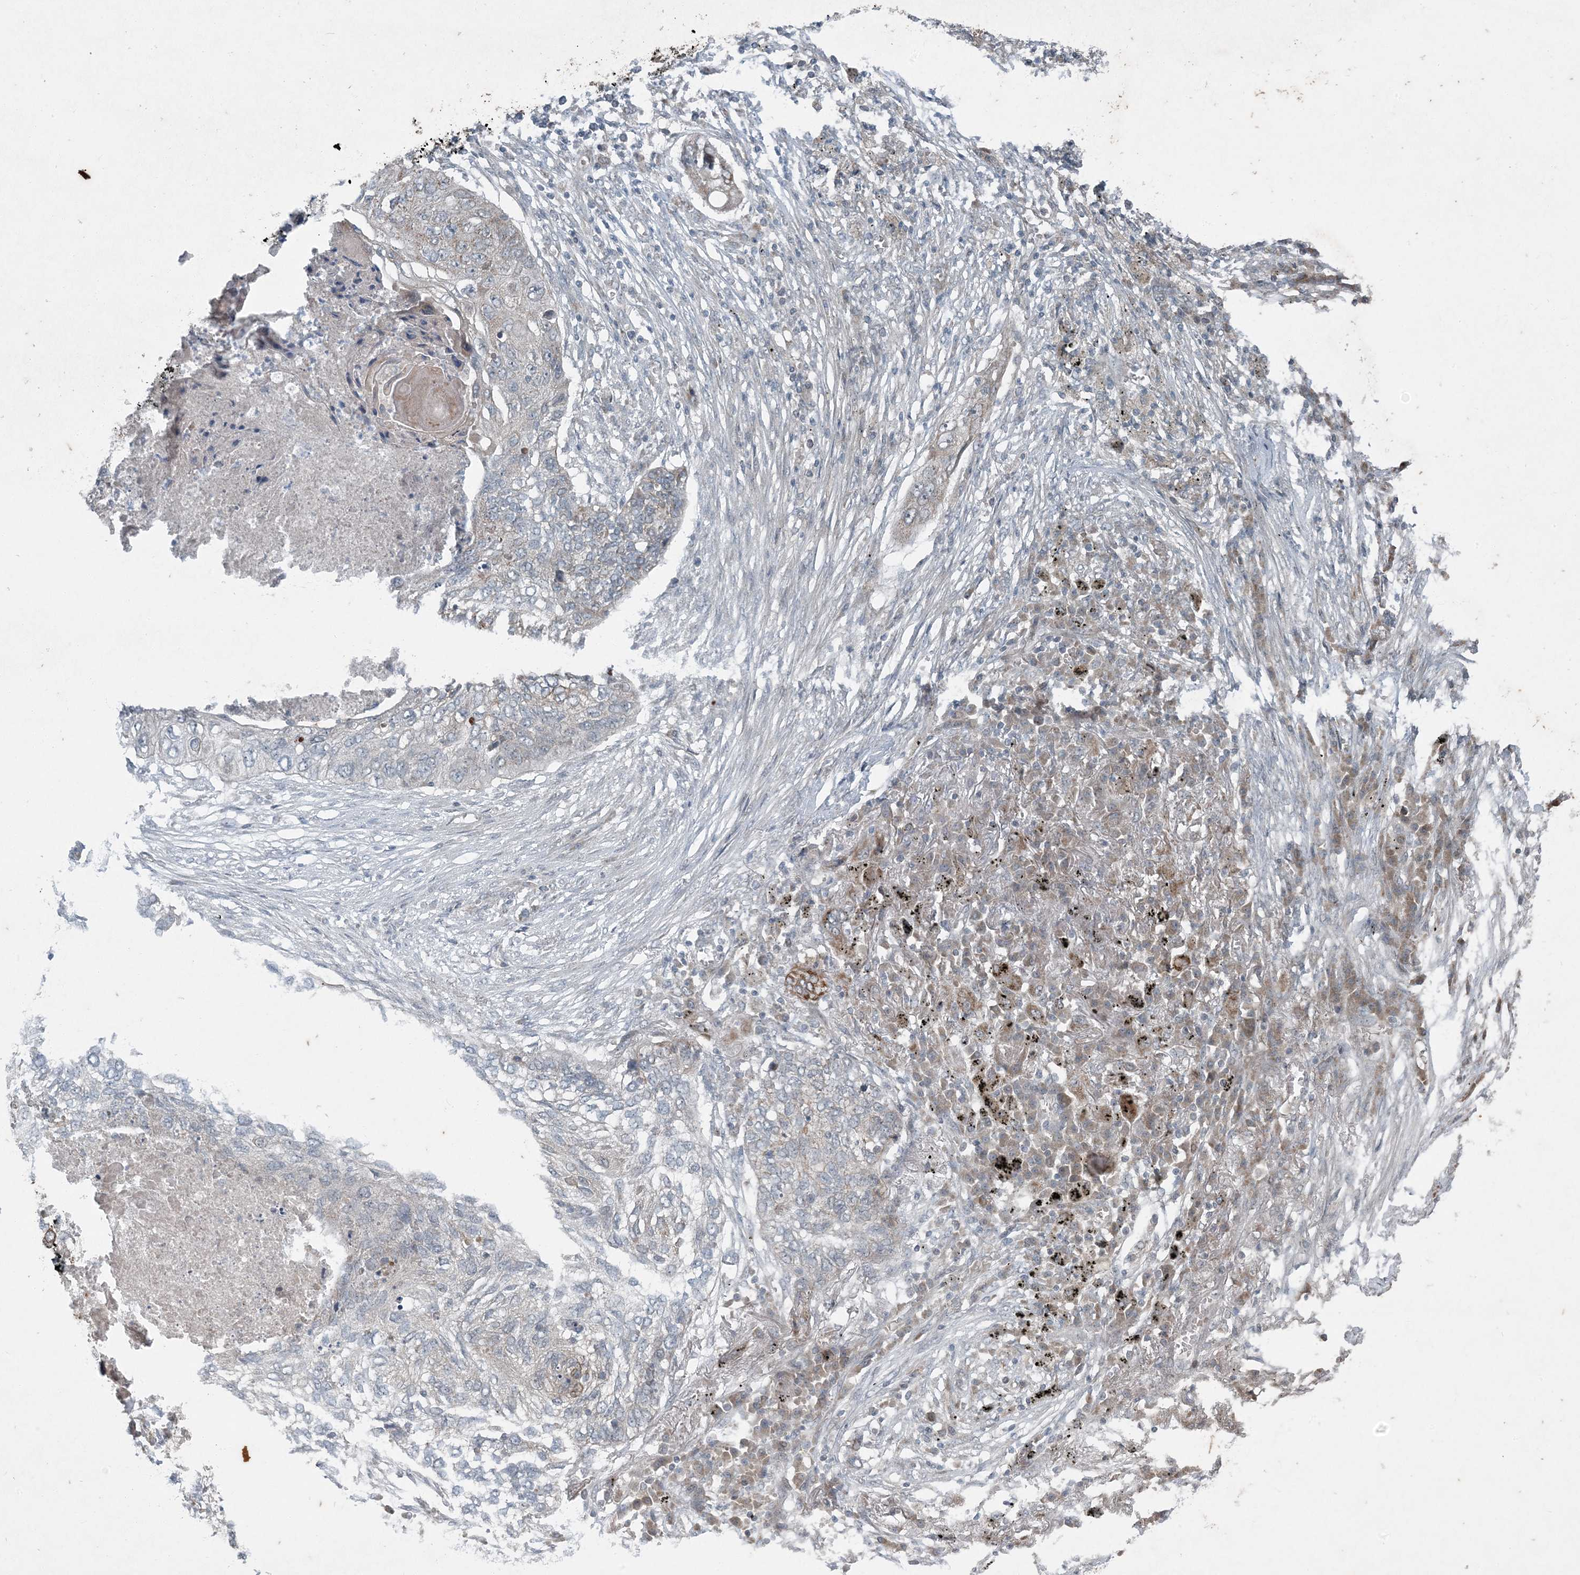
{"staining": {"intensity": "negative", "quantity": "none", "location": "none"}, "tissue": "lung cancer", "cell_type": "Tumor cells", "image_type": "cancer", "snomed": [{"axis": "morphology", "description": "Squamous cell carcinoma, NOS"}, {"axis": "topography", "description": "Lung"}], "caption": "Immunohistochemistry (IHC) image of squamous cell carcinoma (lung) stained for a protein (brown), which exhibits no expression in tumor cells.", "gene": "PC", "patient": {"sex": "female", "age": 63}}